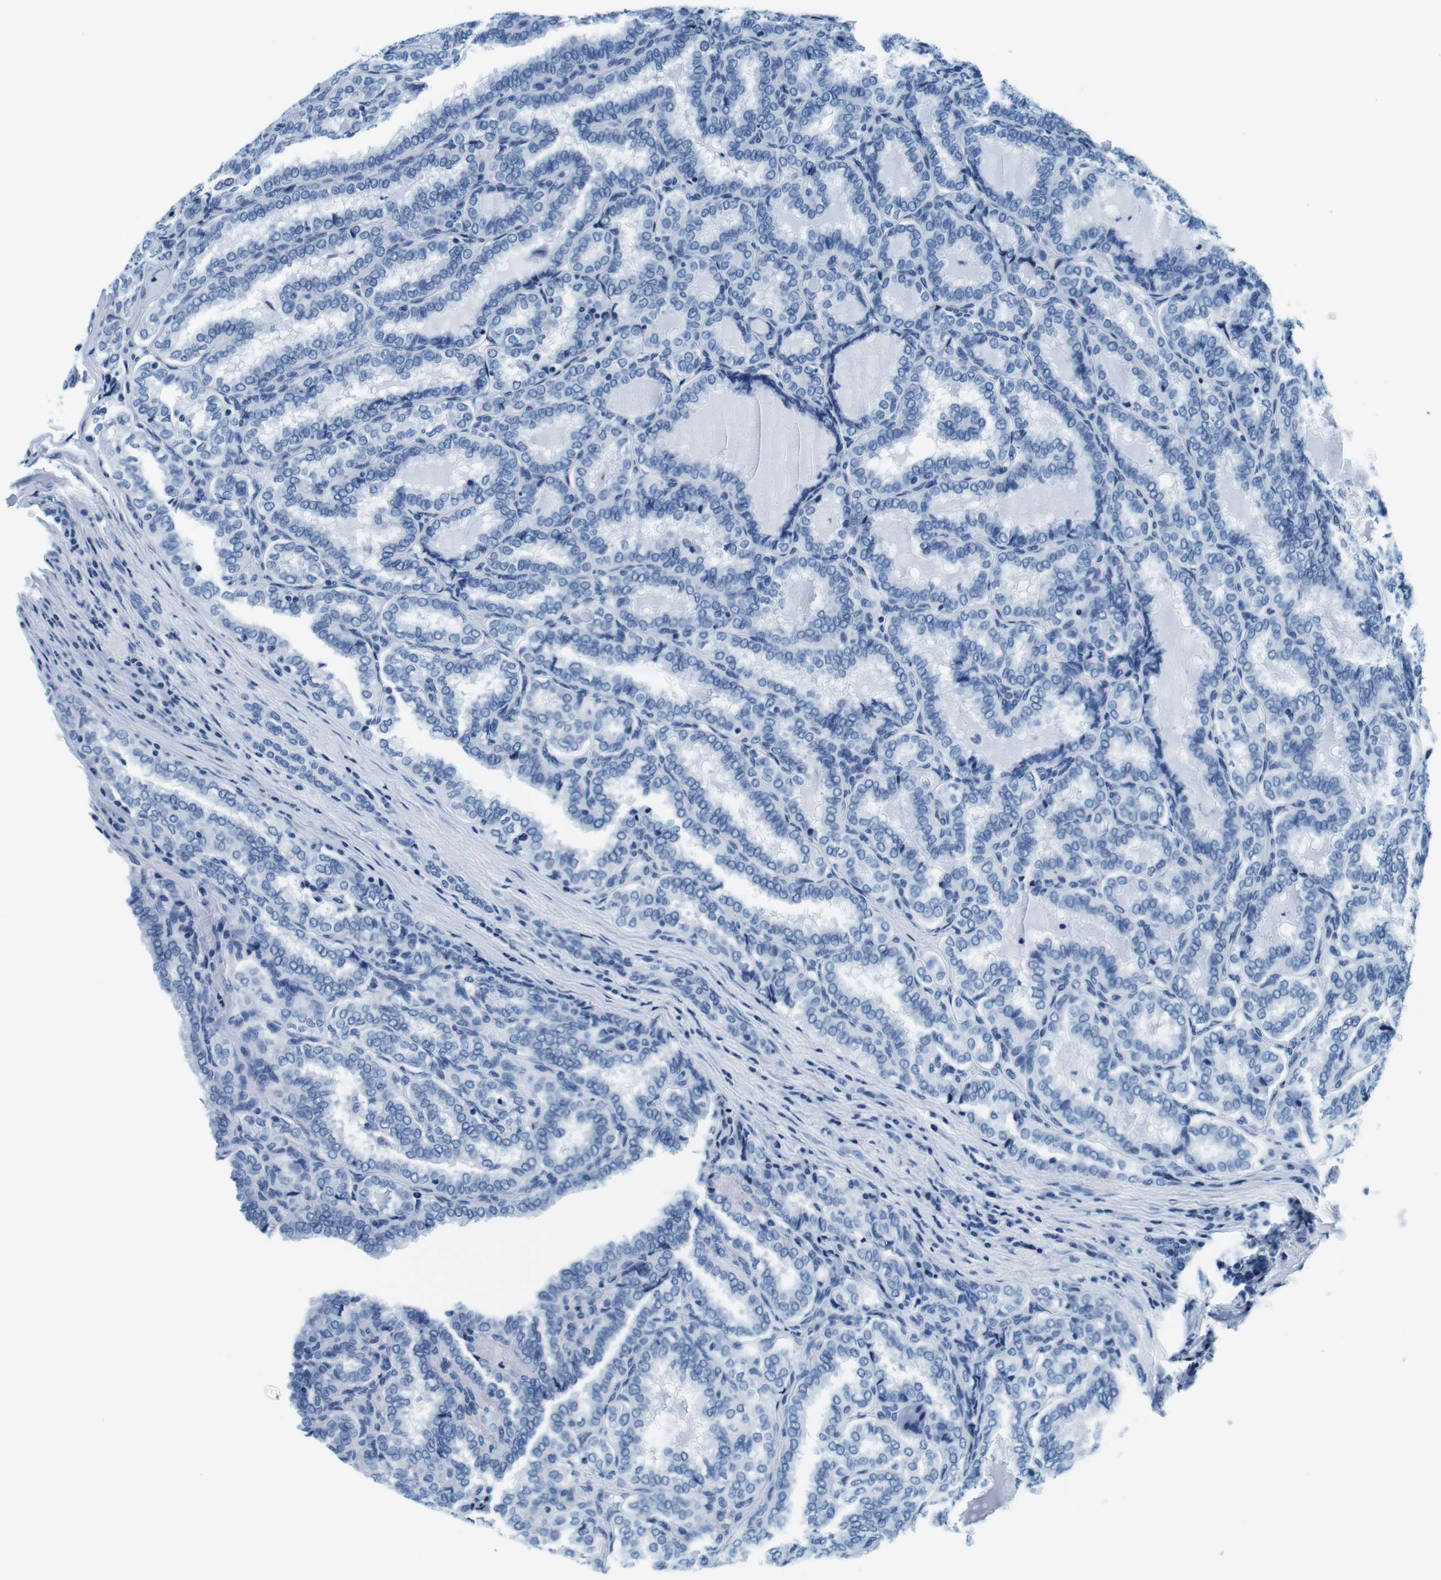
{"staining": {"intensity": "negative", "quantity": "none", "location": "none"}, "tissue": "thyroid cancer", "cell_type": "Tumor cells", "image_type": "cancer", "snomed": [{"axis": "morphology", "description": "Normal tissue, NOS"}, {"axis": "morphology", "description": "Papillary adenocarcinoma, NOS"}, {"axis": "topography", "description": "Thyroid gland"}], "caption": "An immunohistochemistry (IHC) histopathology image of papillary adenocarcinoma (thyroid) is shown. There is no staining in tumor cells of papillary adenocarcinoma (thyroid).", "gene": "ELANE", "patient": {"sex": "female", "age": 30}}